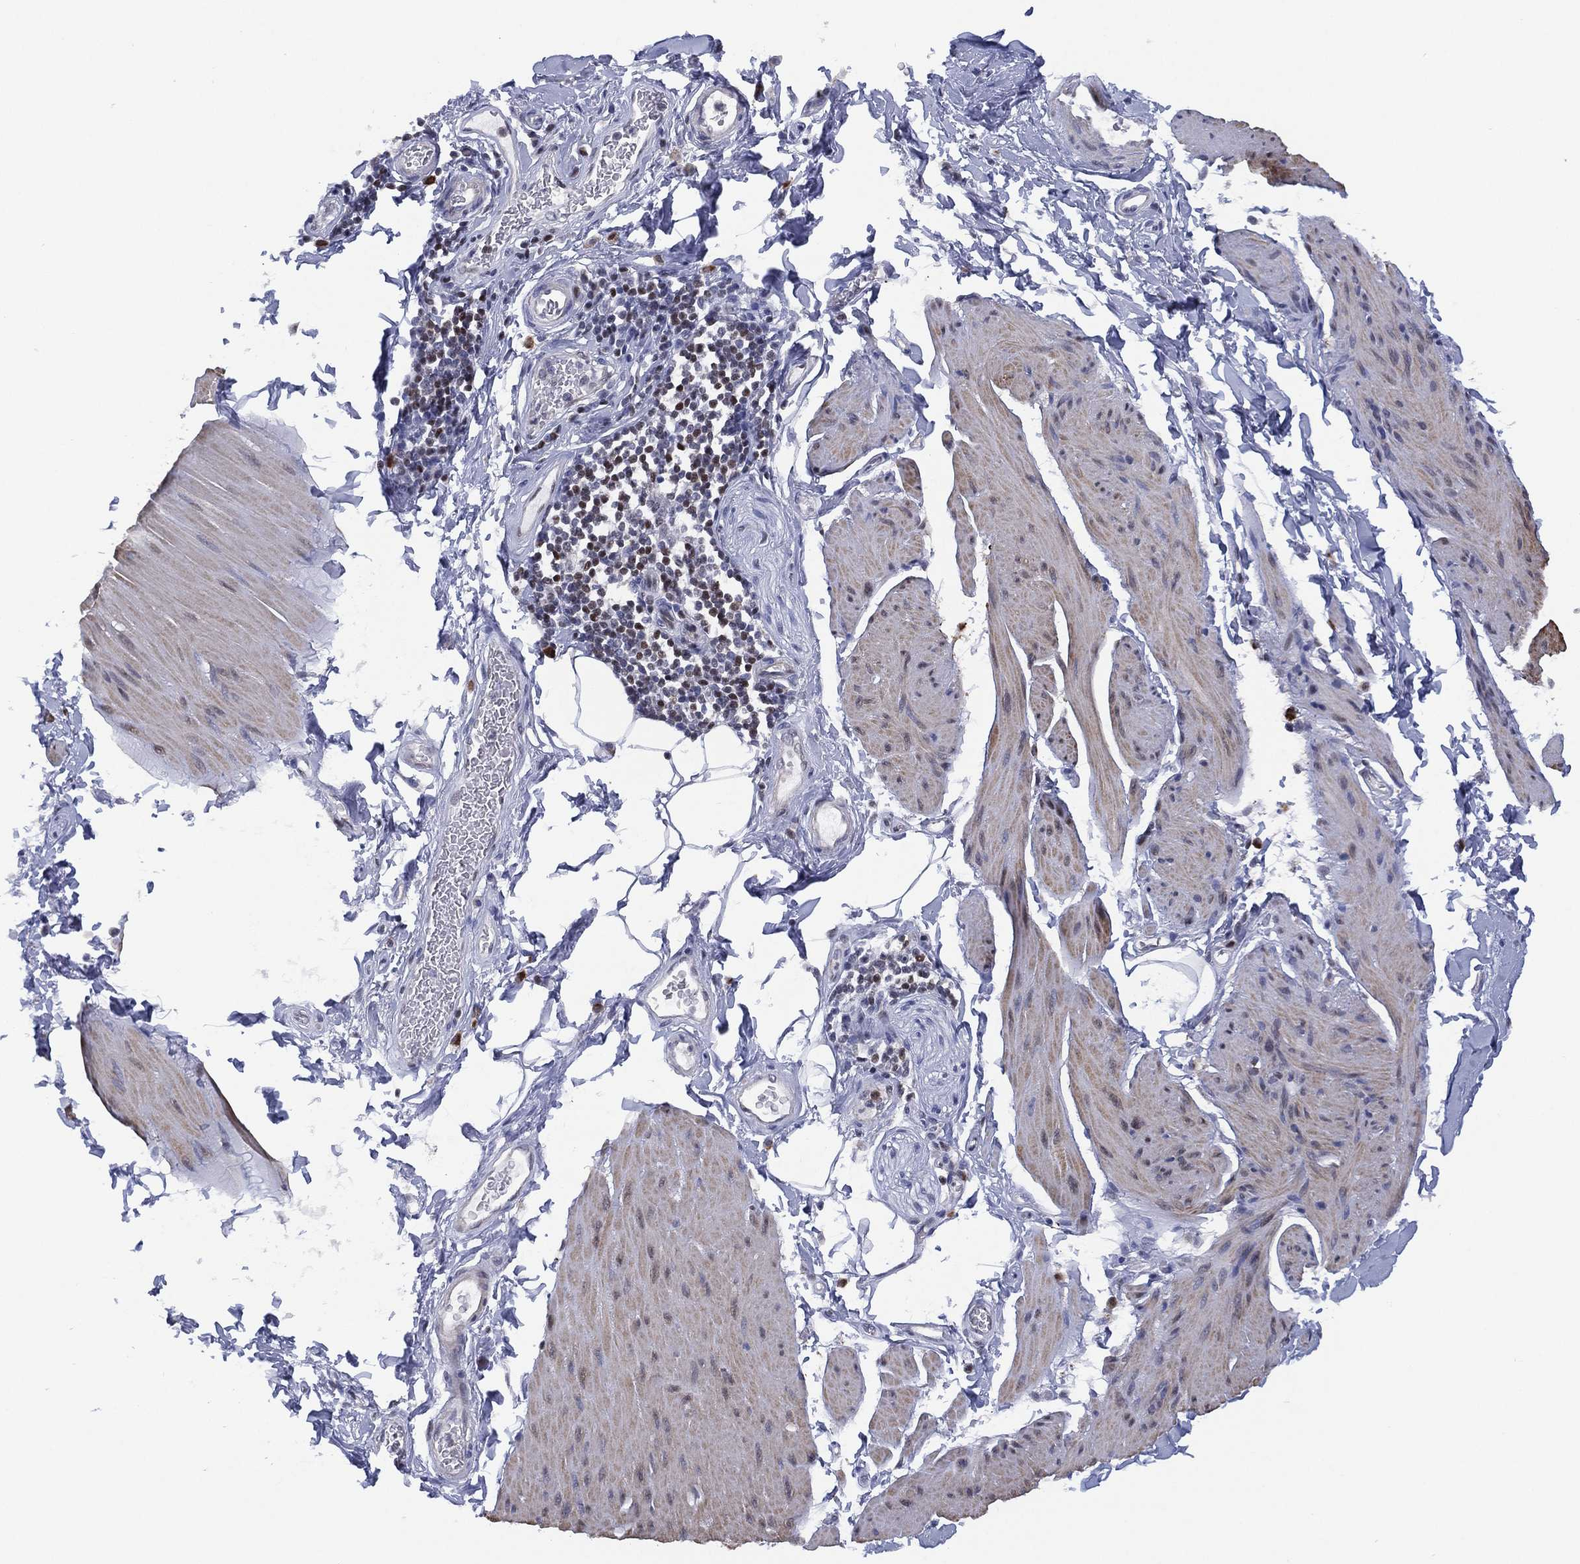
{"staining": {"intensity": "negative", "quantity": "none", "location": "none"}, "tissue": "smooth muscle", "cell_type": "Smooth muscle cells", "image_type": "normal", "snomed": [{"axis": "morphology", "description": "Normal tissue, NOS"}, {"axis": "topography", "description": "Adipose tissue"}, {"axis": "topography", "description": "Smooth muscle"}, {"axis": "topography", "description": "Peripheral nerve tissue"}], "caption": "High magnification brightfield microscopy of benign smooth muscle stained with DAB (3,3'-diaminobenzidine) (brown) and counterstained with hematoxylin (blue): smooth muscle cells show no significant staining.", "gene": "SLC4A4", "patient": {"sex": "male", "age": 83}}